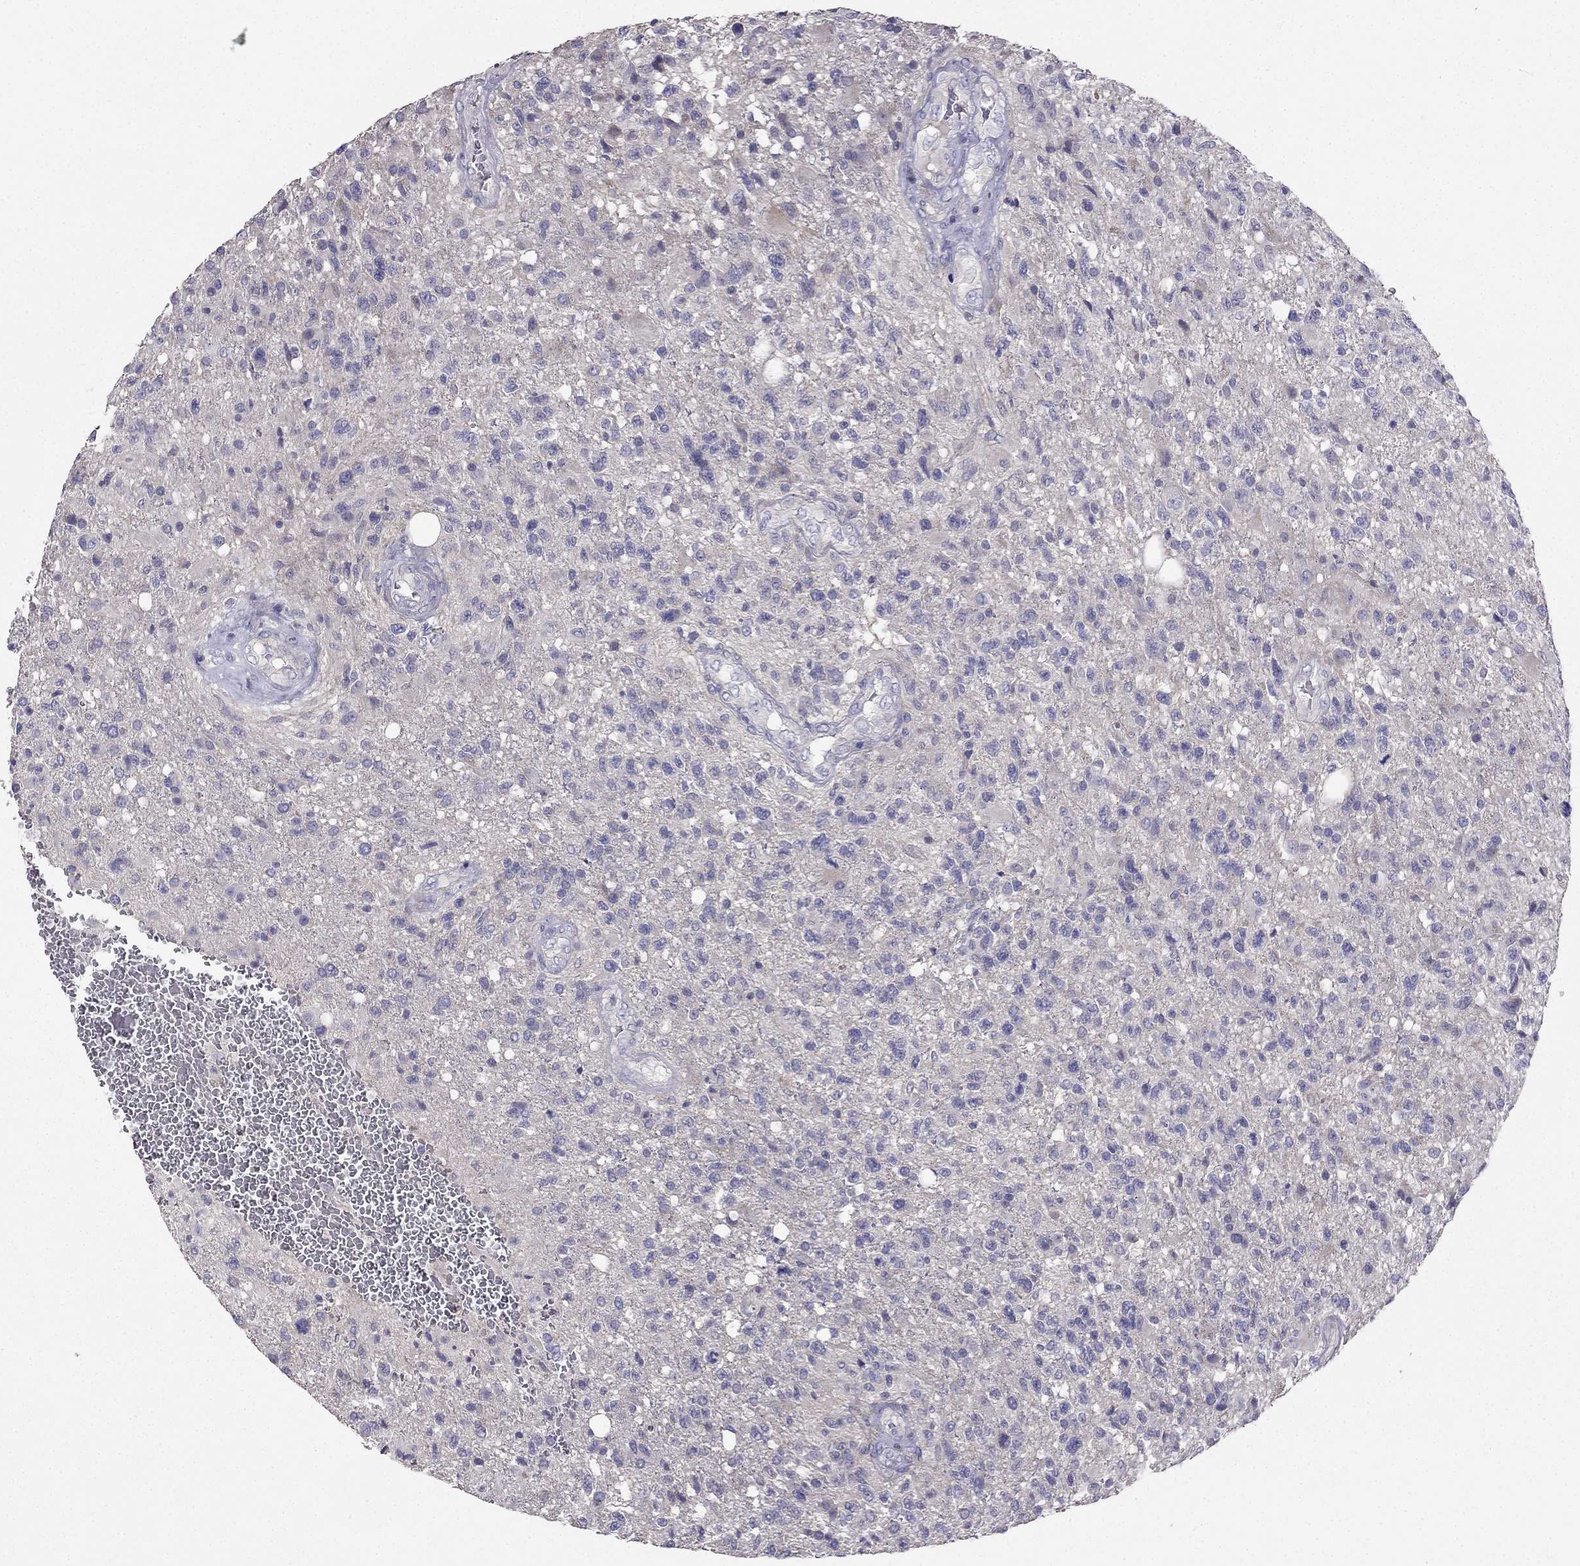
{"staining": {"intensity": "negative", "quantity": "none", "location": "none"}, "tissue": "glioma", "cell_type": "Tumor cells", "image_type": "cancer", "snomed": [{"axis": "morphology", "description": "Glioma, malignant, High grade"}, {"axis": "topography", "description": "Brain"}], "caption": "The histopathology image displays no staining of tumor cells in malignant high-grade glioma.", "gene": "AS3MT", "patient": {"sex": "male", "age": 56}}